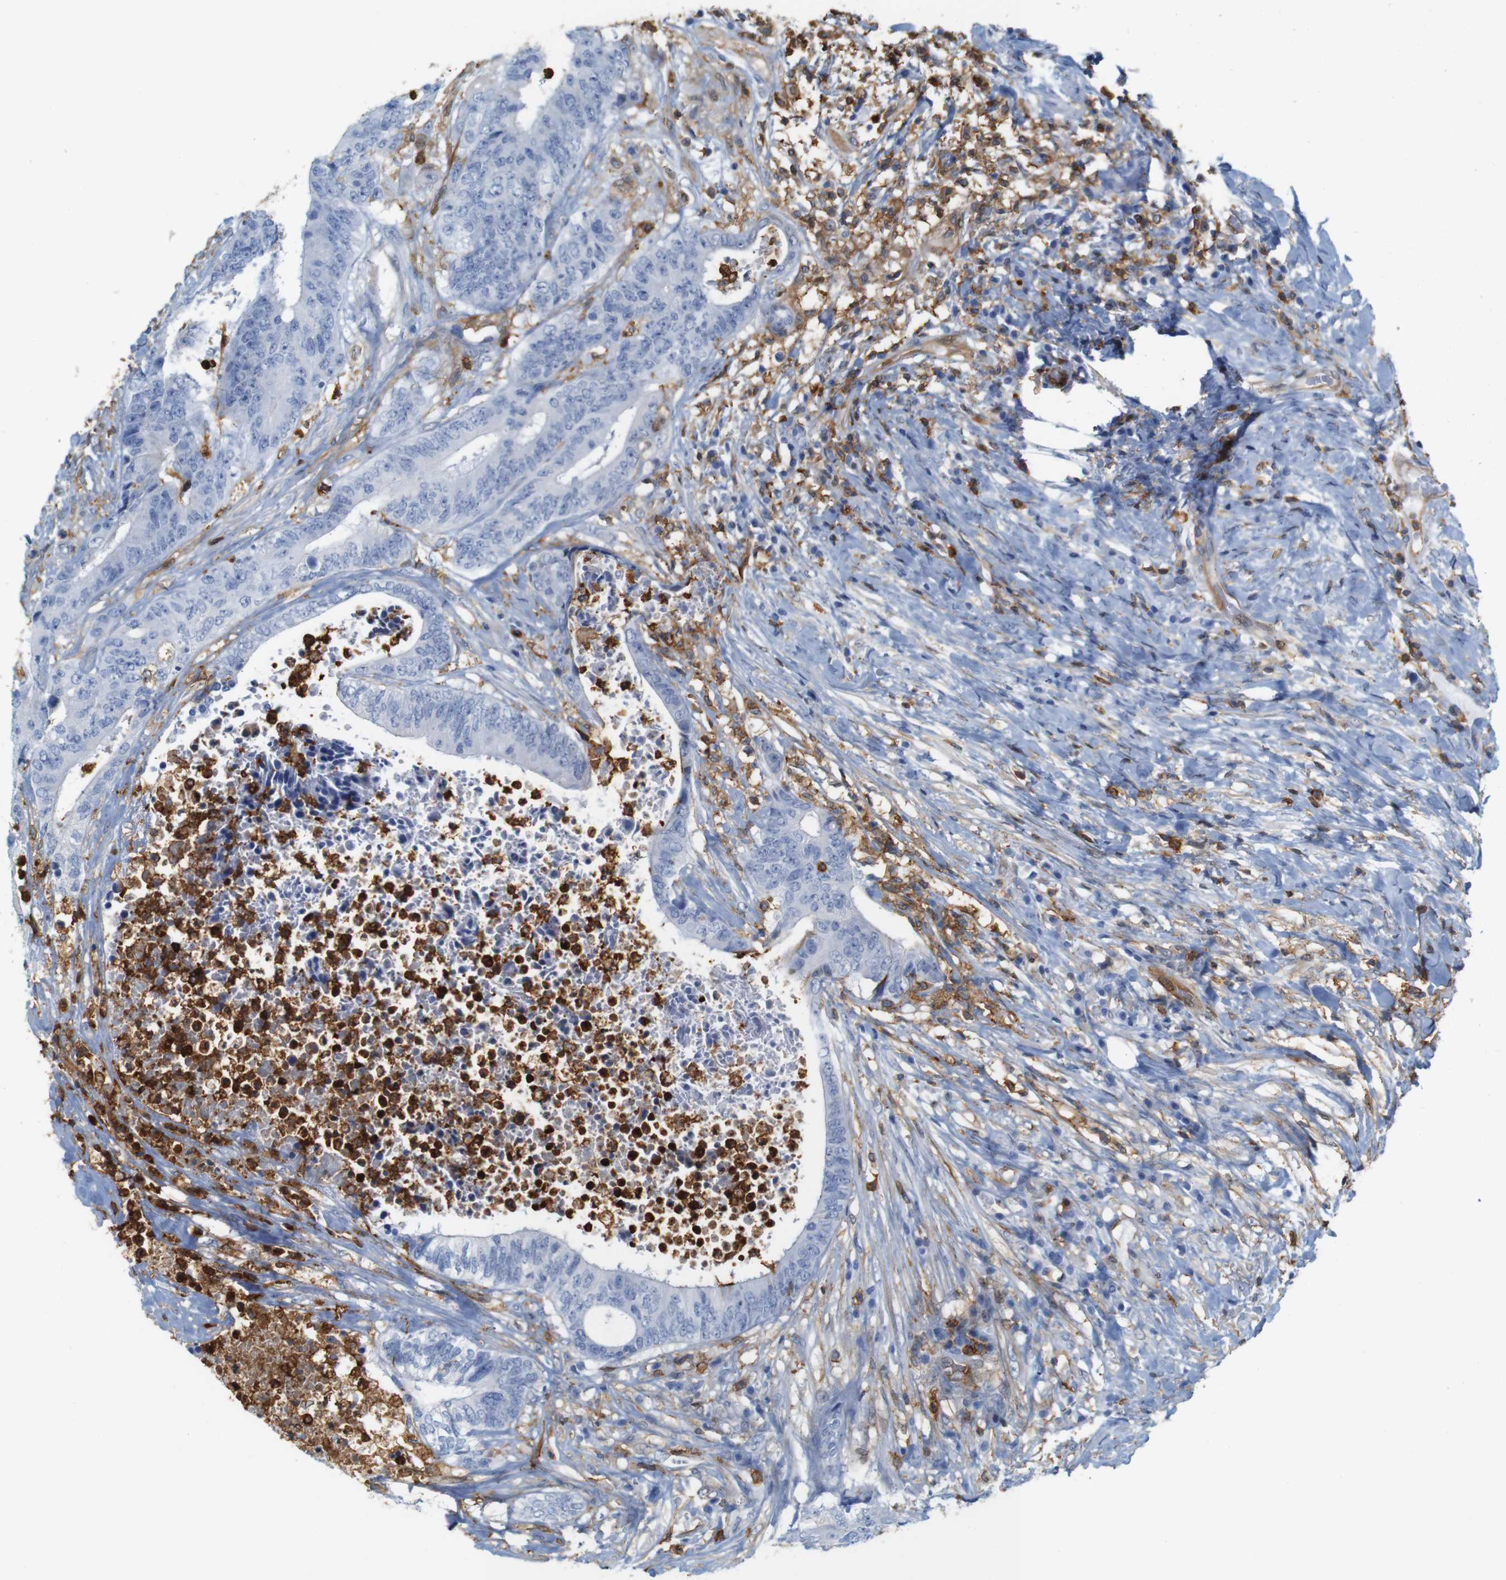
{"staining": {"intensity": "negative", "quantity": "none", "location": "none"}, "tissue": "colorectal cancer", "cell_type": "Tumor cells", "image_type": "cancer", "snomed": [{"axis": "morphology", "description": "Adenocarcinoma, NOS"}, {"axis": "topography", "description": "Rectum"}], "caption": "Tumor cells show no significant protein positivity in adenocarcinoma (colorectal).", "gene": "ANXA1", "patient": {"sex": "male", "age": 72}}